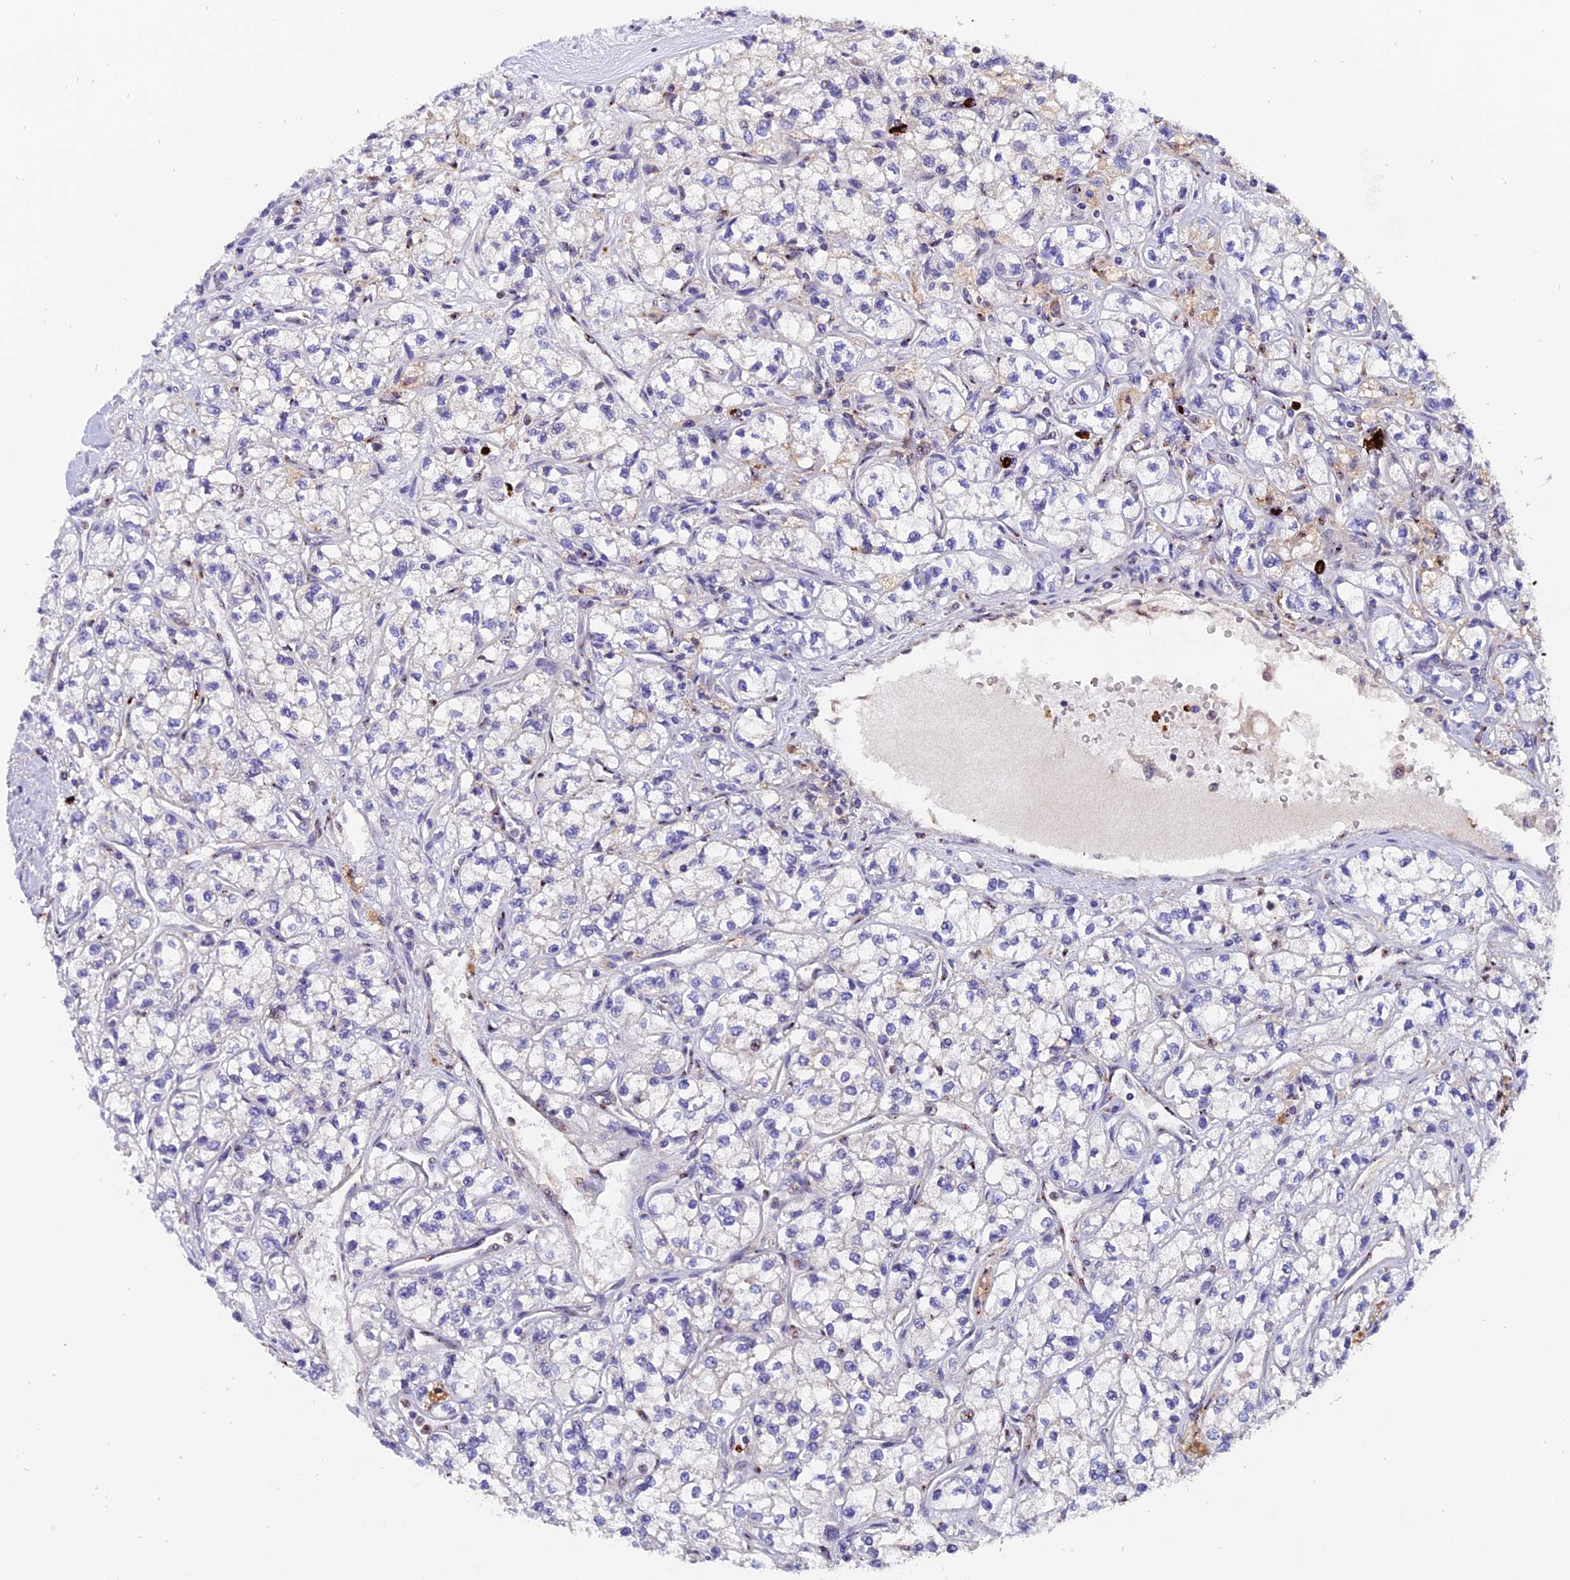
{"staining": {"intensity": "negative", "quantity": "none", "location": "none"}, "tissue": "renal cancer", "cell_type": "Tumor cells", "image_type": "cancer", "snomed": [{"axis": "morphology", "description": "Adenocarcinoma, NOS"}, {"axis": "topography", "description": "Kidney"}], "caption": "A high-resolution image shows immunohistochemistry staining of renal cancer, which displays no significant staining in tumor cells. Brightfield microscopy of IHC stained with DAB (3,3'-diaminobenzidine) (brown) and hematoxylin (blue), captured at high magnification.", "gene": "FAM118B", "patient": {"sex": "male", "age": 80}}